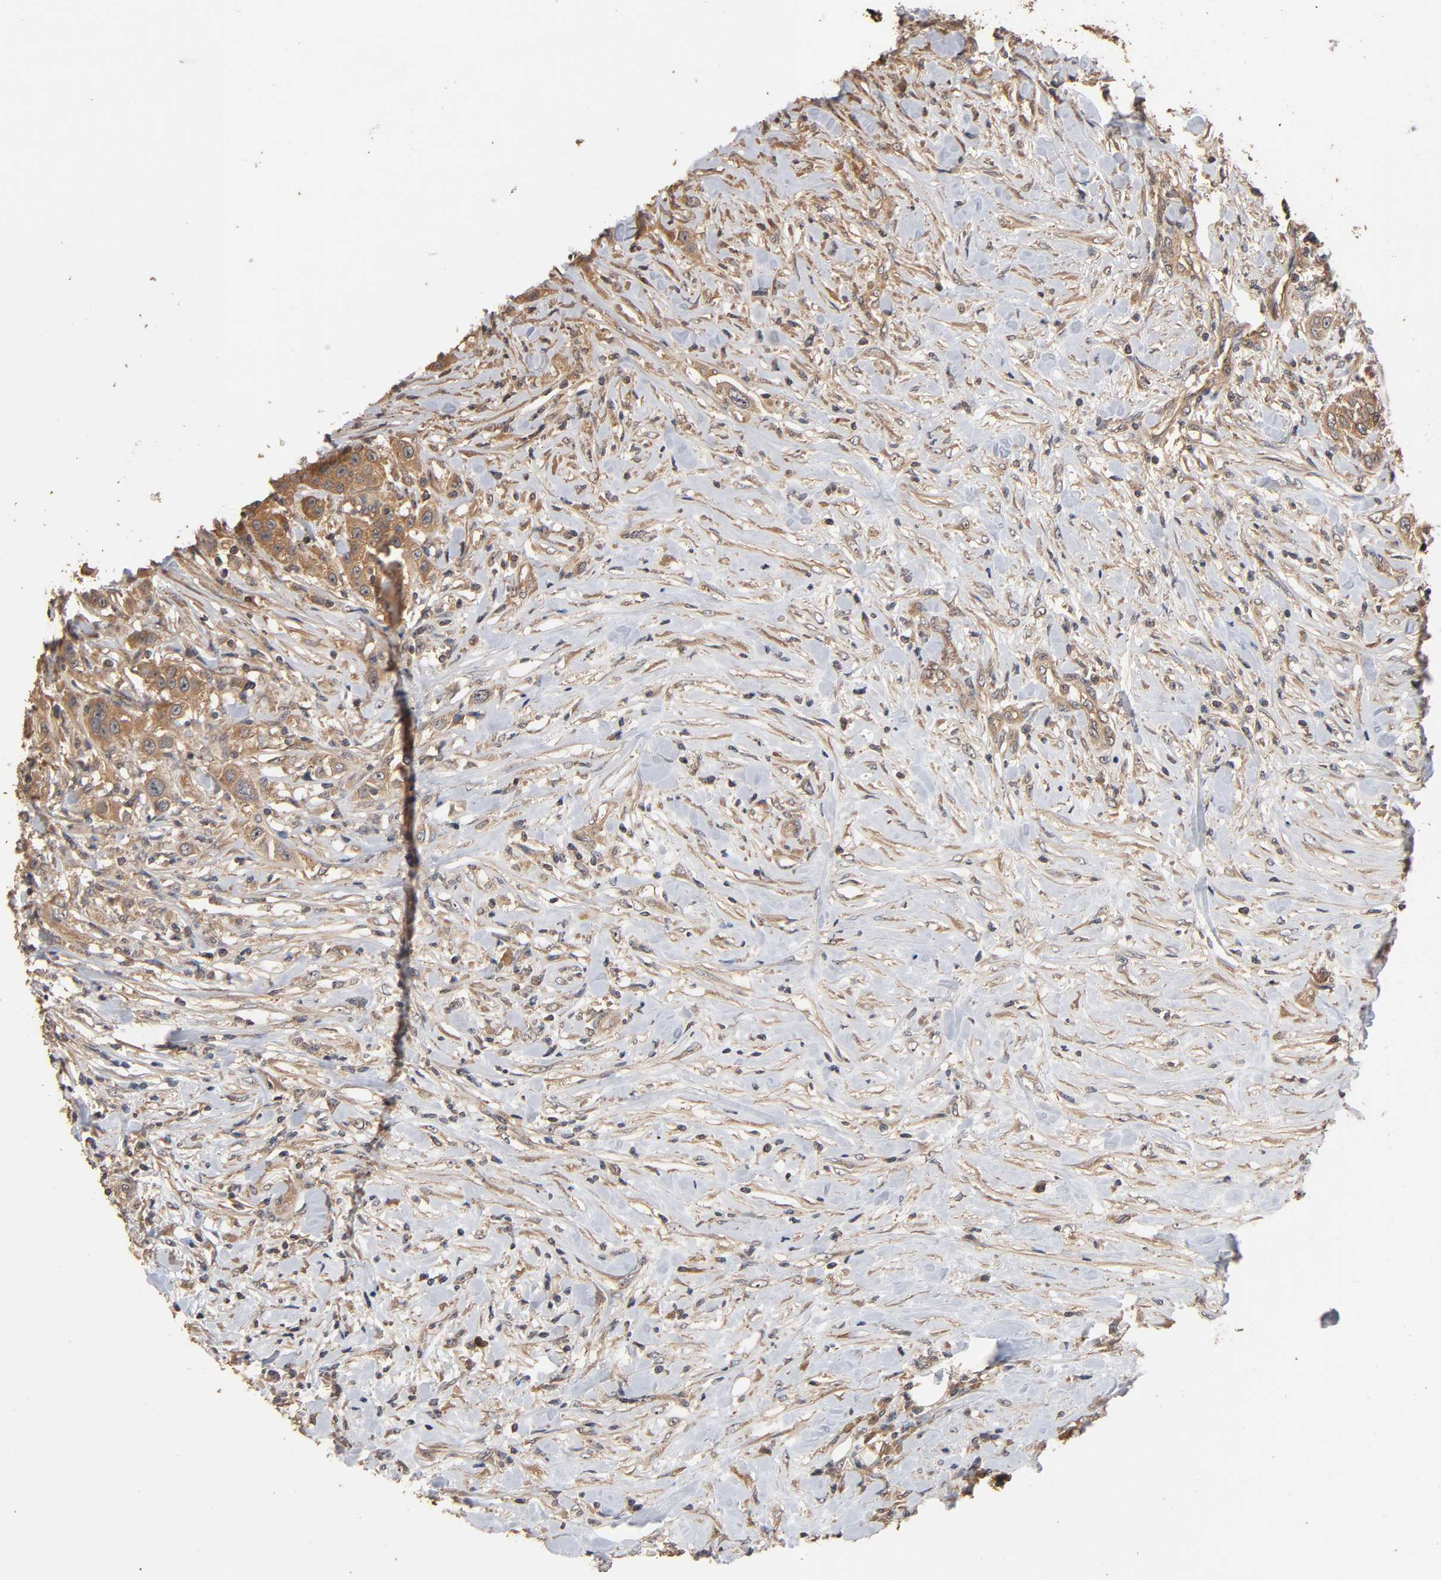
{"staining": {"intensity": "moderate", "quantity": ">75%", "location": "cytoplasmic/membranous"}, "tissue": "urothelial cancer", "cell_type": "Tumor cells", "image_type": "cancer", "snomed": [{"axis": "morphology", "description": "Urothelial carcinoma, High grade"}, {"axis": "topography", "description": "Urinary bladder"}], "caption": "A brown stain labels moderate cytoplasmic/membranous staining of a protein in human urothelial carcinoma (high-grade) tumor cells.", "gene": "ARHGEF7", "patient": {"sex": "female", "age": 80}}